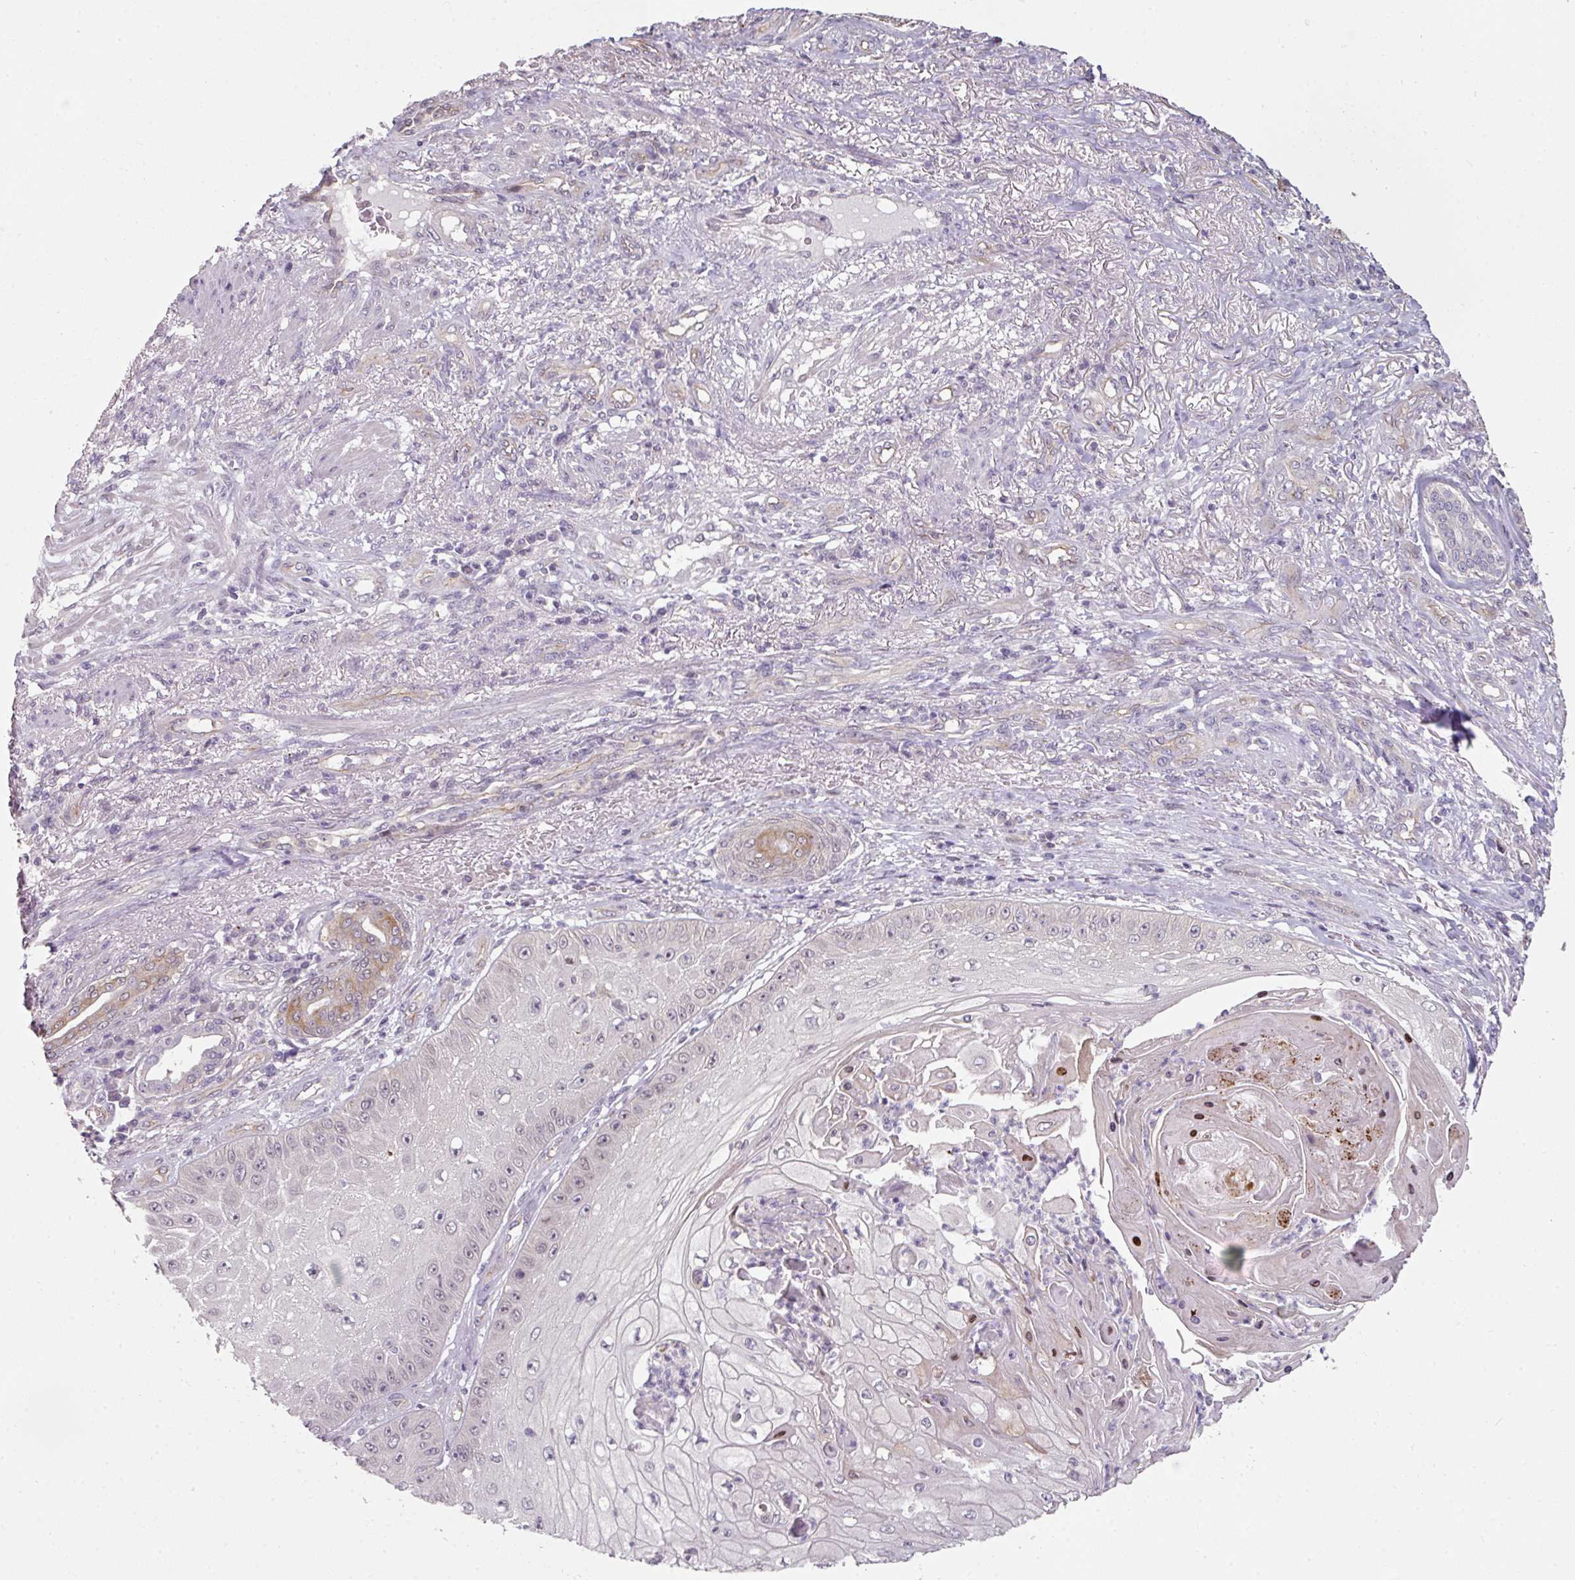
{"staining": {"intensity": "weak", "quantity": "<25%", "location": "nuclear"}, "tissue": "skin cancer", "cell_type": "Tumor cells", "image_type": "cancer", "snomed": [{"axis": "morphology", "description": "Squamous cell carcinoma, NOS"}, {"axis": "topography", "description": "Skin"}], "caption": "The micrograph demonstrates no significant positivity in tumor cells of skin cancer (squamous cell carcinoma).", "gene": "C19orf33", "patient": {"sex": "male", "age": 70}}